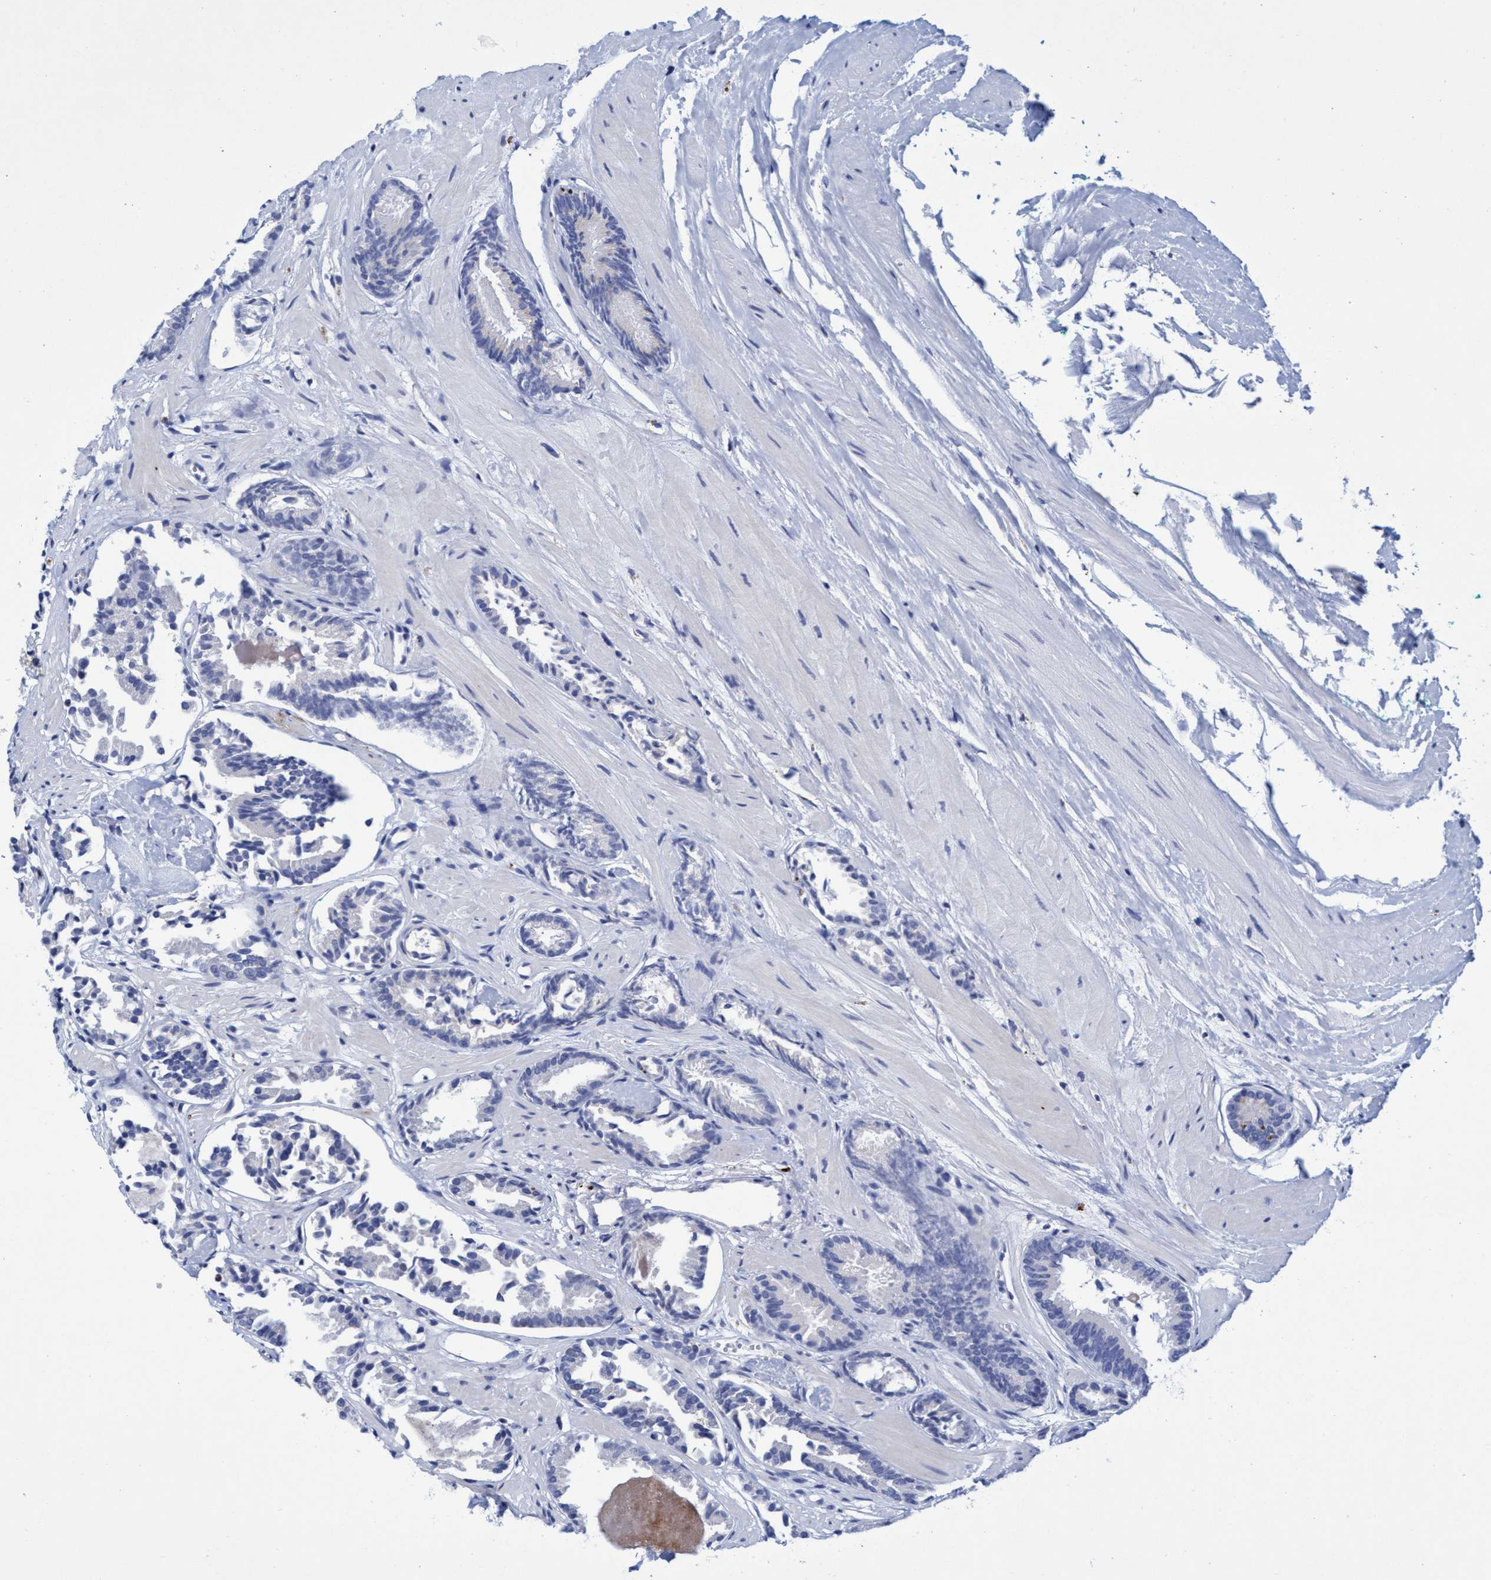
{"staining": {"intensity": "negative", "quantity": "none", "location": "none"}, "tissue": "prostate cancer", "cell_type": "Tumor cells", "image_type": "cancer", "snomed": [{"axis": "morphology", "description": "Adenocarcinoma, Low grade"}, {"axis": "topography", "description": "Prostate"}], "caption": "Tumor cells are negative for protein expression in human prostate low-grade adenocarcinoma.", "gene": "R3HCC1", "patient": {"sex": "male", "age": 51}}